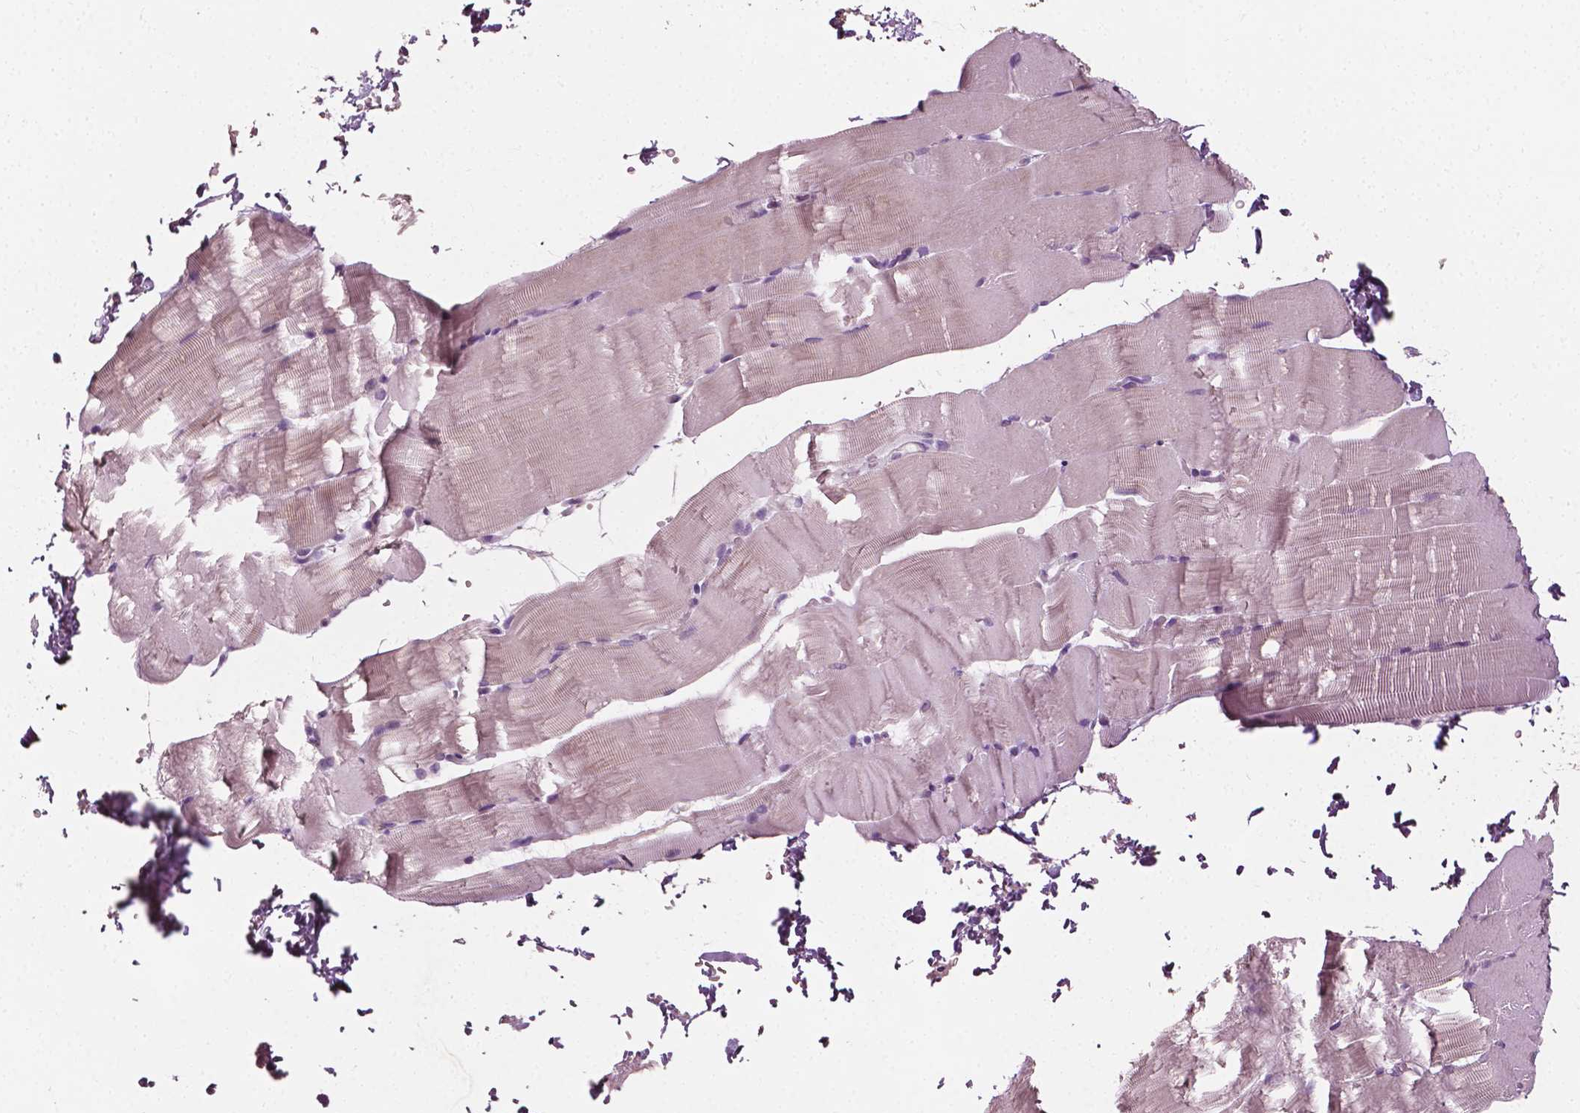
{"staining": {"intensity": "negative", "quantity": "none", "location": "none"}, "tissue": "skeletal muscle", "cell_type": "Myocytes", "image_type": "normal", "snomed": [{"axis": "morphology", "description": "Normal tissue, NOS"}, {"axis": "topography", "description": "Skeletal muscle"}], "caption": "IHC photomicrograph of normal human skeletal muscle stained for a protein (brown), which reveals no positivity in myocytes.", "gene": "PLA2R1", "patient": {"sex": "female", "age": 37}}